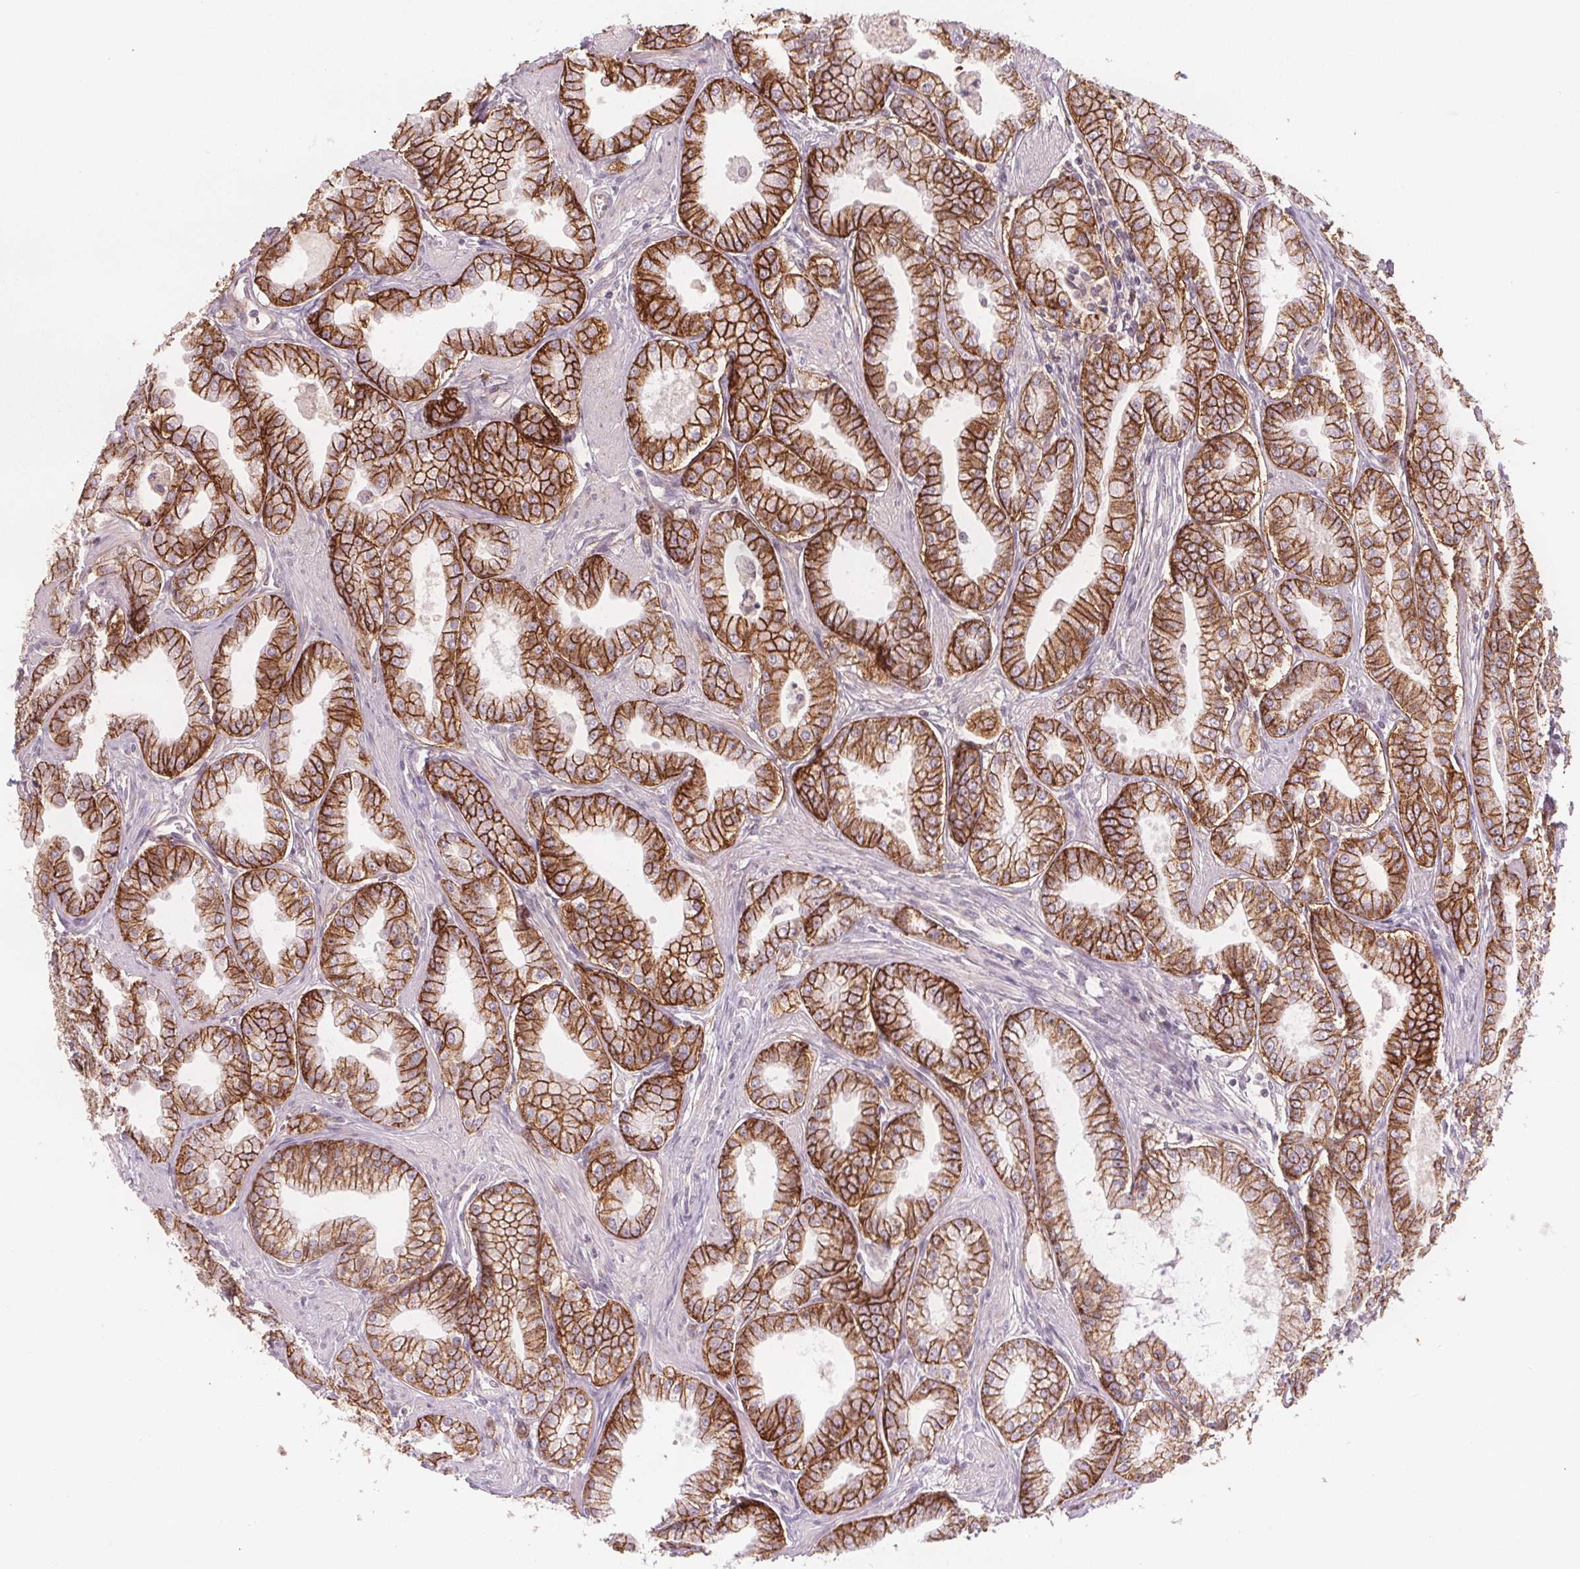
{"staining": {"intensity": "moderate", "quantity": ">75%", "location": "cytoplasmic/membranous"}, "tissue": "prostate cancer", "cell_type": "Tumor cells", "image_type": "cancer", "snomed": [{"axis": "morphology", "description": "Adenocarcinoma, NOS"}, {"axis": "topography", "description": "Prostate"}], "caption": "The immunohistochemical stain labels moderate cytoplasmic/membranous positivity in tumor cells of prostate cancer (adenocarcinoma) tissue. Immunohistochemistry stains the protein of interest in brown and the nuclei are stained blue.", "gene": "ATP1A1", "patient": {"sex": "male", "age": 71}}